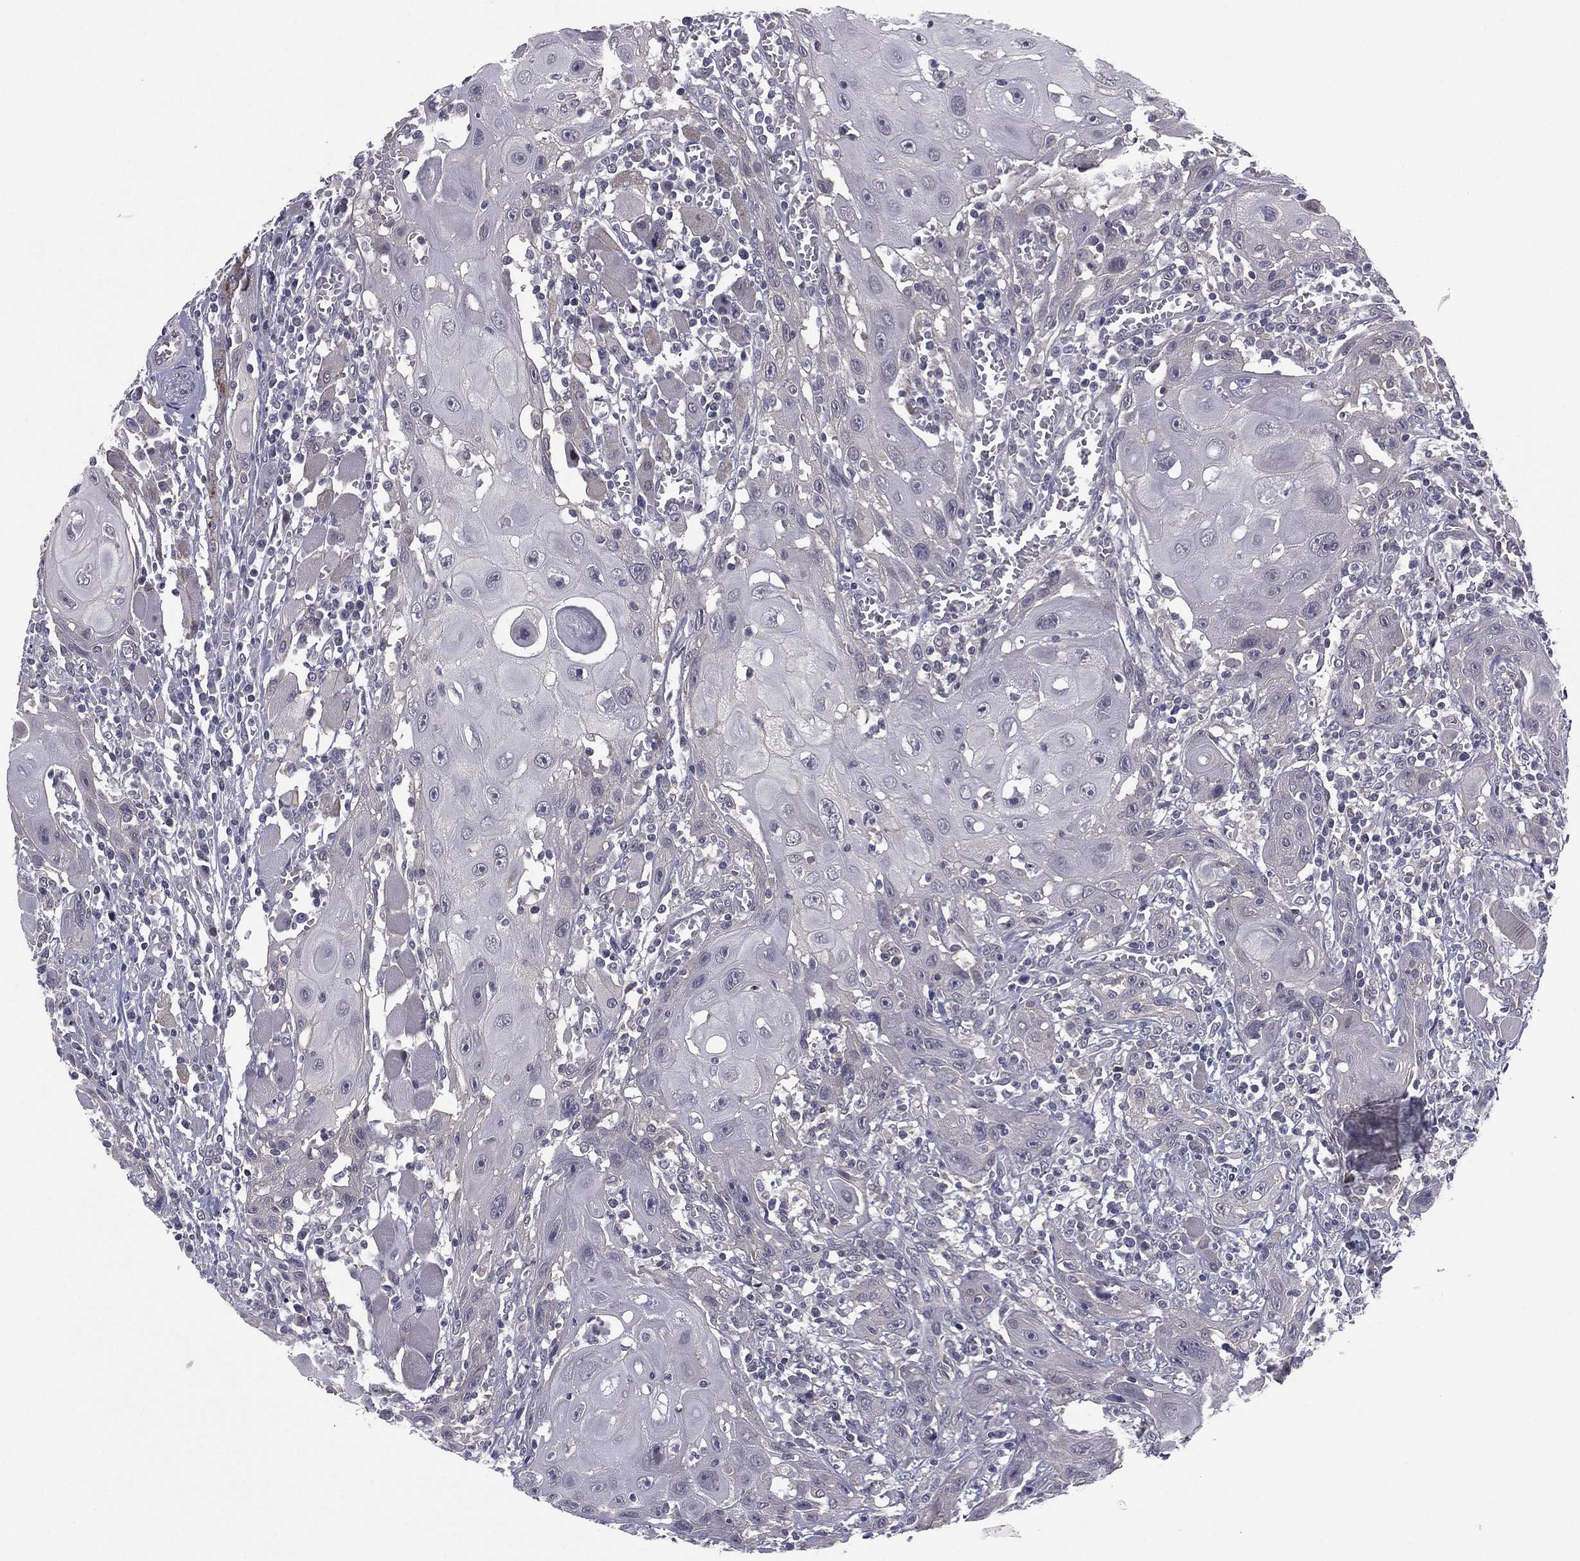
{"staining": {"intensity": "negative", "quantity": "none", "location": "none"}, "tissue": "head and neck cancer", "cell_type": "Tumor cells", "image_type": "cancer", "snomed": [{"axis": "morphology", "description": "Normal tissue, NOS"}, {"axis": "morphology", "description": "Squamous cell carcinoma, NOS"}, {"axis": "topography", "description": "Oral tissue"}, {"axis": "topography", "description": "Head-Neck"}], "caption": "A photomicrograph of human head and neck cancer is negative for staining in tumor cells.", "gene": "ACTRT2", "patient": {"sex": "male", "age": 71}}